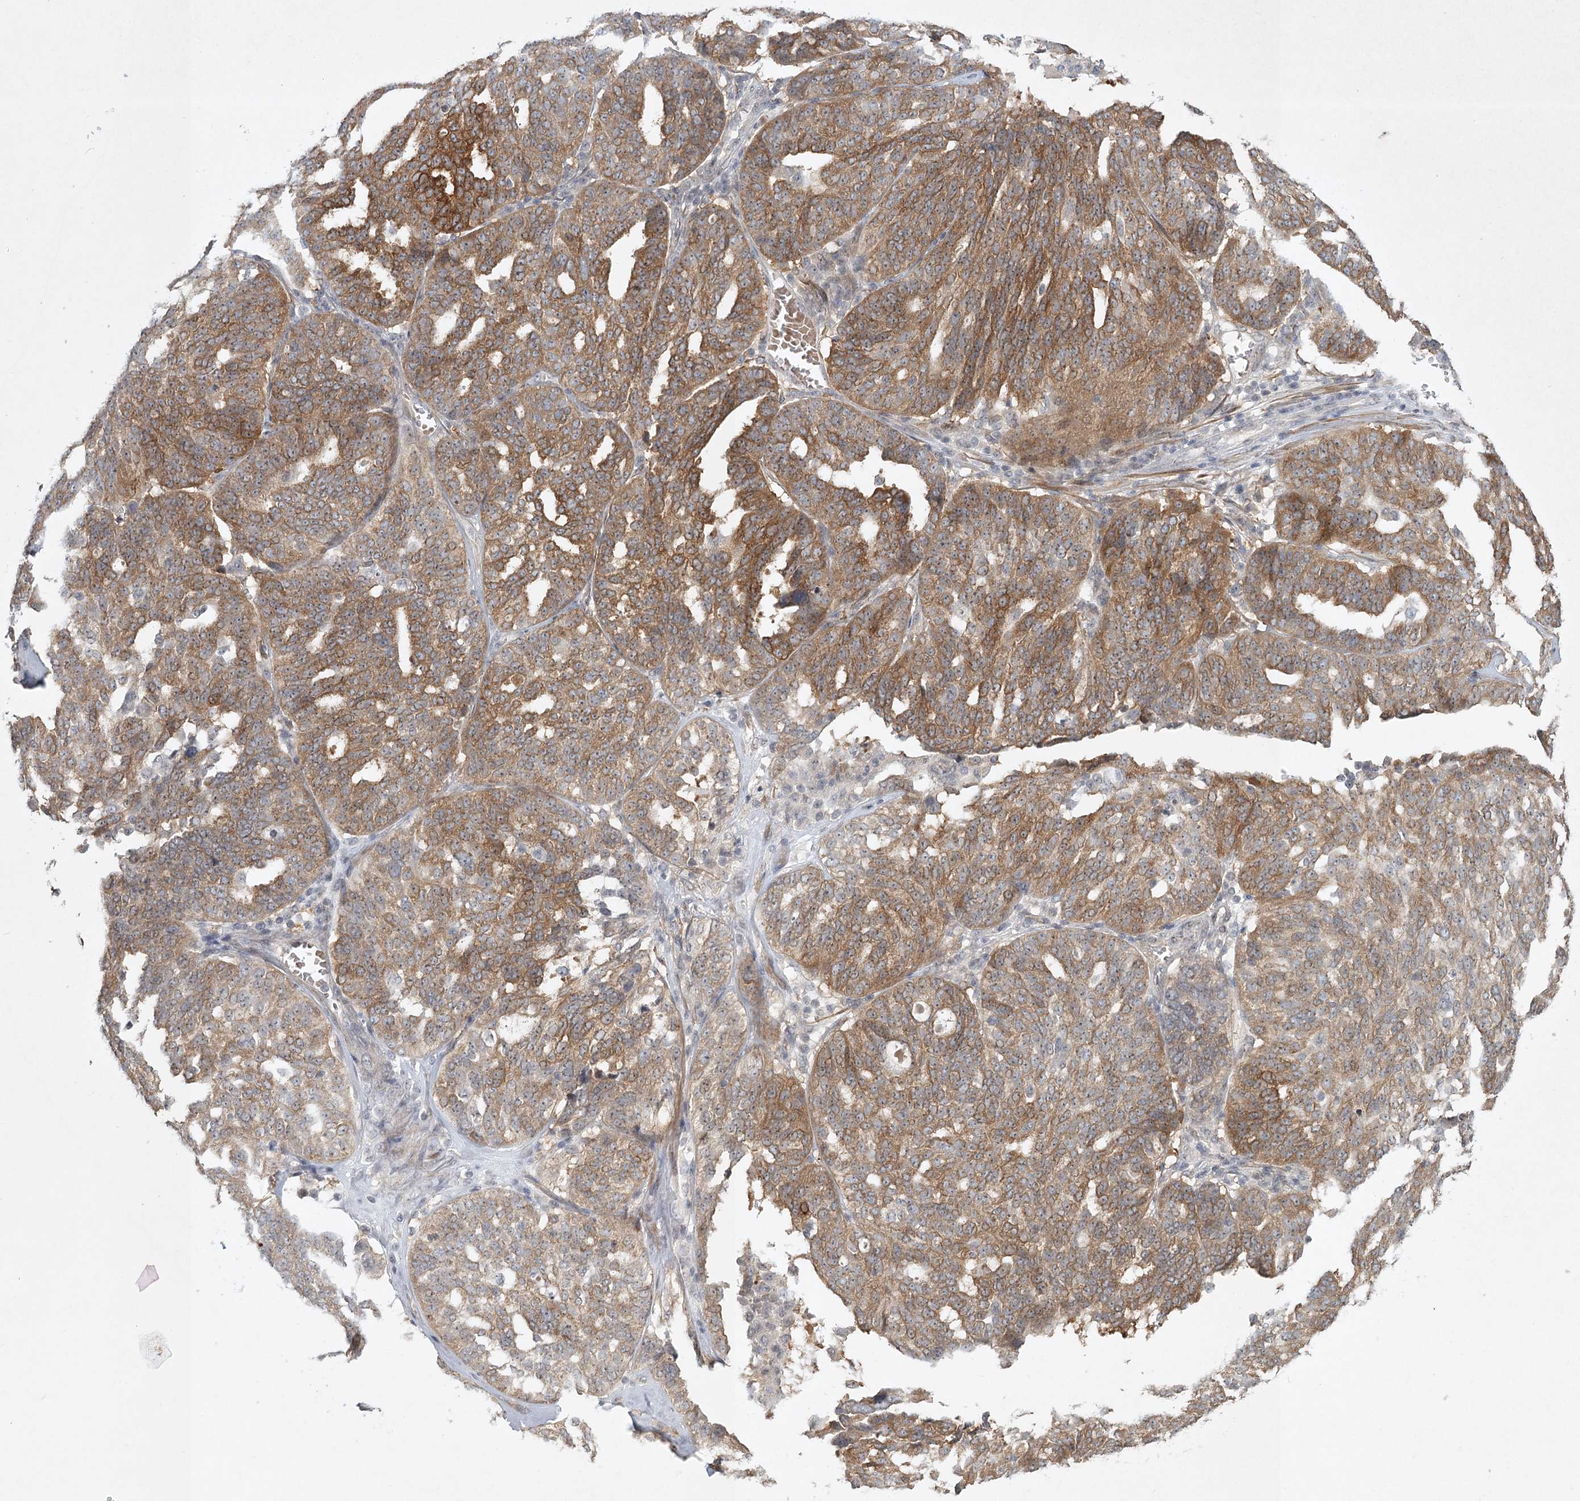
{"staining": {"intensity": "moderate", "quantity": ">75%", "location": "cytoplasmic/membranous"}, "tissue": "ovarian cancer", "cell_type": "Tumor cells", "image_type": "cancer", "snomed": [{"axis": "morphology", "description": "Cystadenocarcinoma, serous, NOS"}, {"axis": "topography", "description": "Ovary"}], "caption": "Protein expression analysis of human ovarian serous cystadenocarcinoma reveals moderate cytoplasmic/membranous staining in approximately >75% of tumor cells.", "gene": "SH2D3A", "patient": {"sex": "female", "age": 59}}